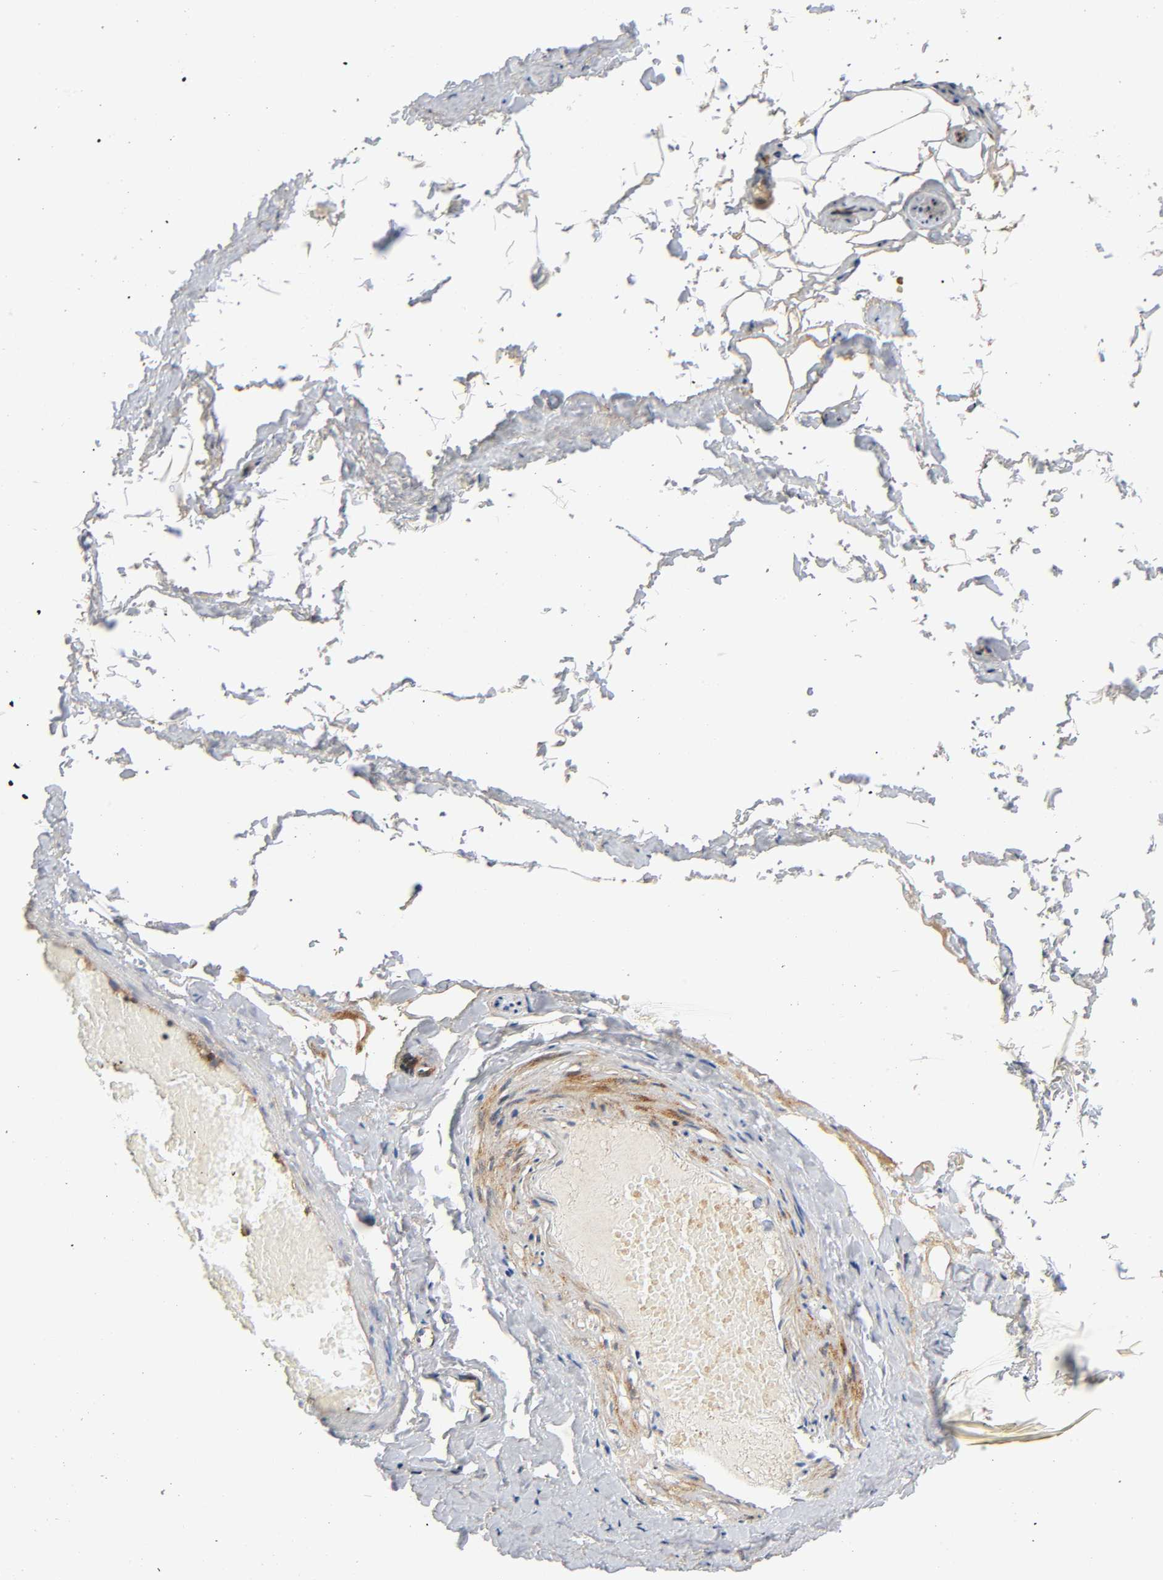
{"staining": {"intensity": "weak", "quantity": "25%-75%", "location": "cytoplasmic/membranous"}, "tissue": "adipose tissue", "cell_type": "Adipocytes", "image_type": "normal", "snomed": [{"axis": "morphology", "description": "Normal tissue, NOS"}, {"axis": "topography", "description": "Soft tissue"}, {"axis": "topography", "description": "Peripheral nerve tissue"}], "caption": "Adipocytes display weak cytoplasmic/membranous staining in about 25%-75% of cells in normal adipose tissue.", "gene": "CASP9", "patient": {"sex": "female", "age": 68}}